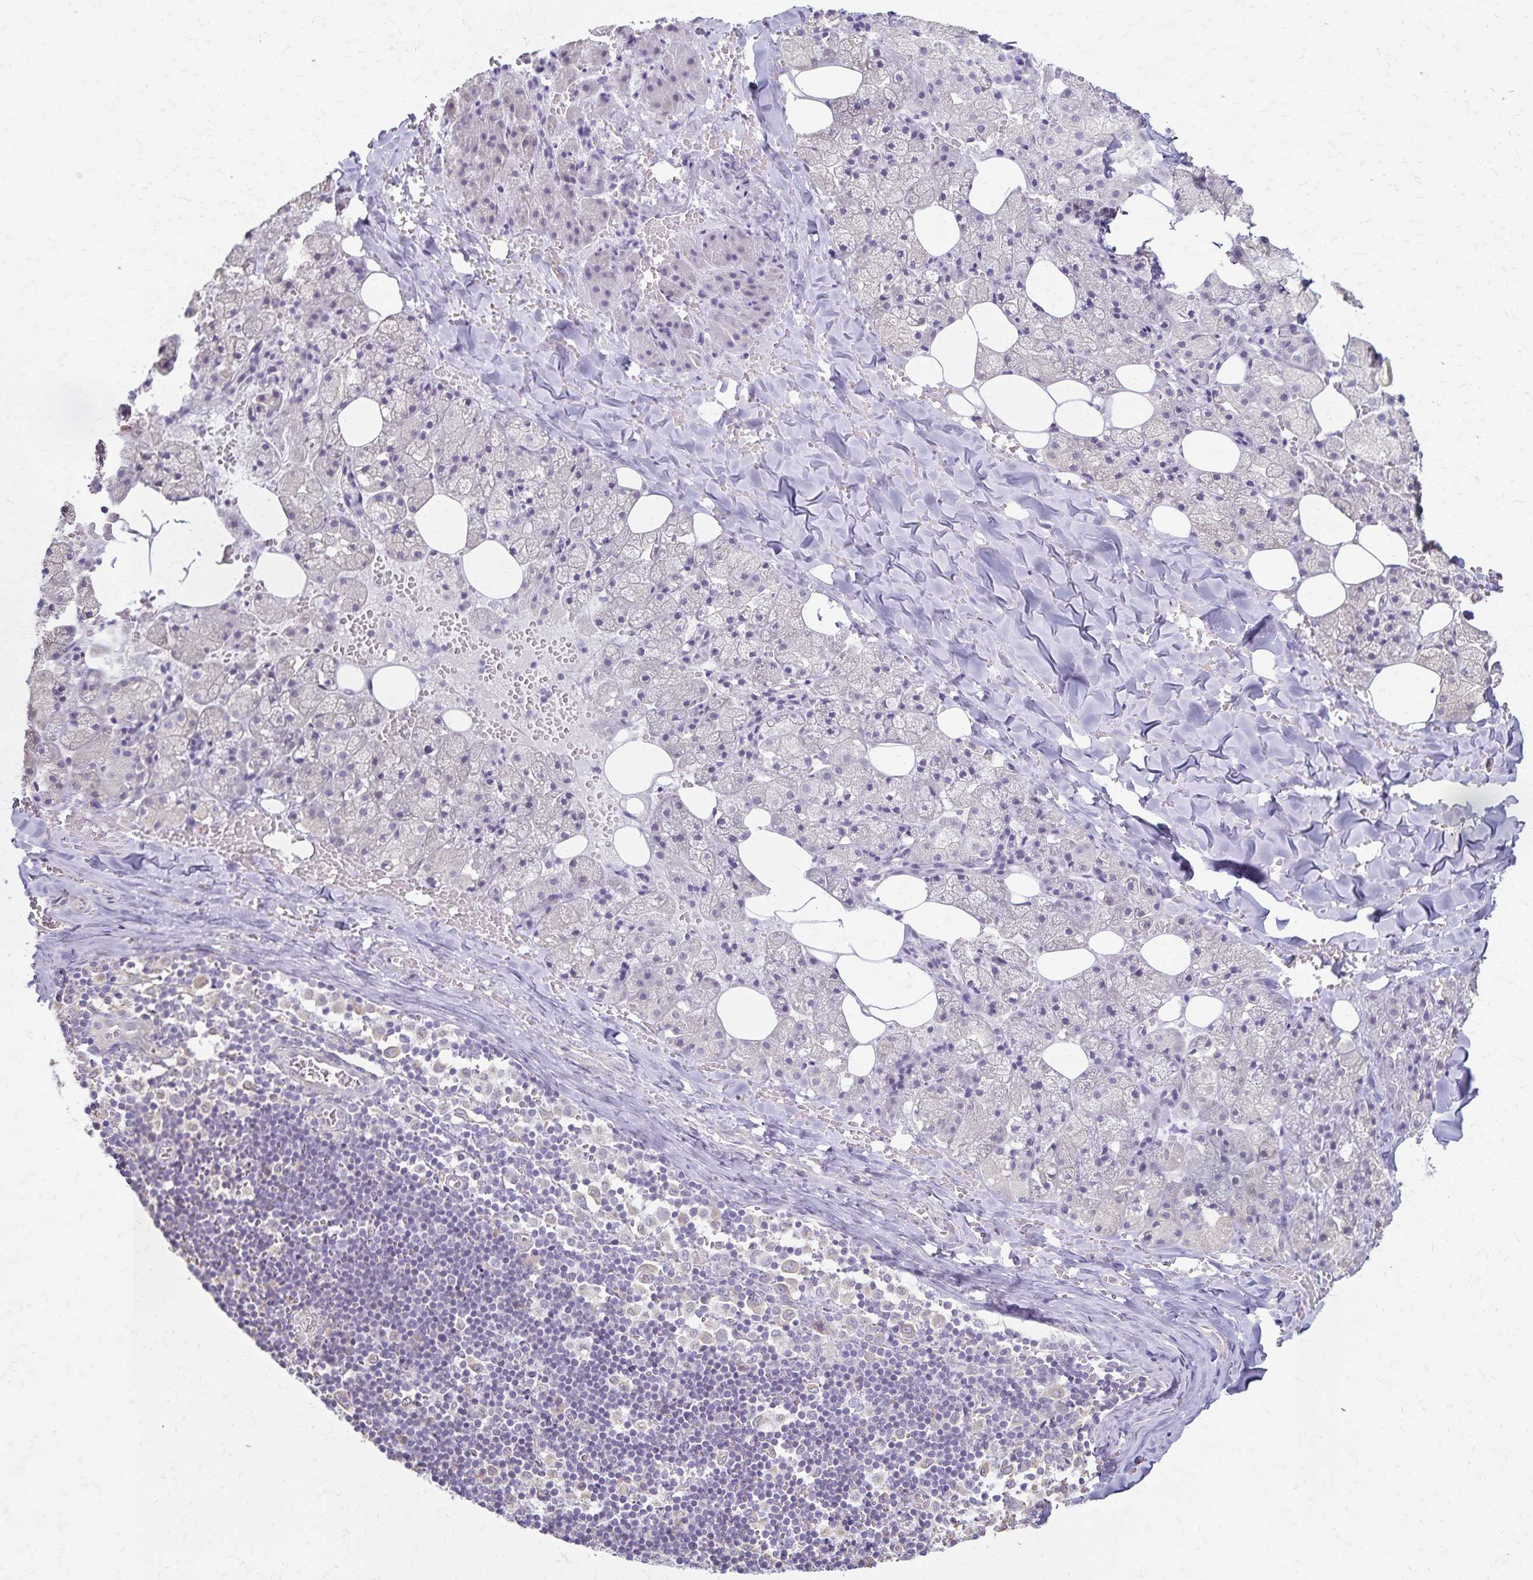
{"staining": {"intensity": "negative", "quantity": "none", "location": "none"}, "tissue": "salivary gland", "cell_type": "Glandular cells", "image_type": "normal", "snomed": [{"axis": "morphology", "description": "Normal tissue, NOS"}, {"axis": "topography", "description": "Salivary gland"}, {"axis": "topography", "description": "Peripheral nerve tissue"}], "caption": "This is an immunohistochemistry micrograph of benign human salivary gland. There is no staining in glandular cells.", "gene": "KISS1", "patient": {"sex": "male", "age": 38}}